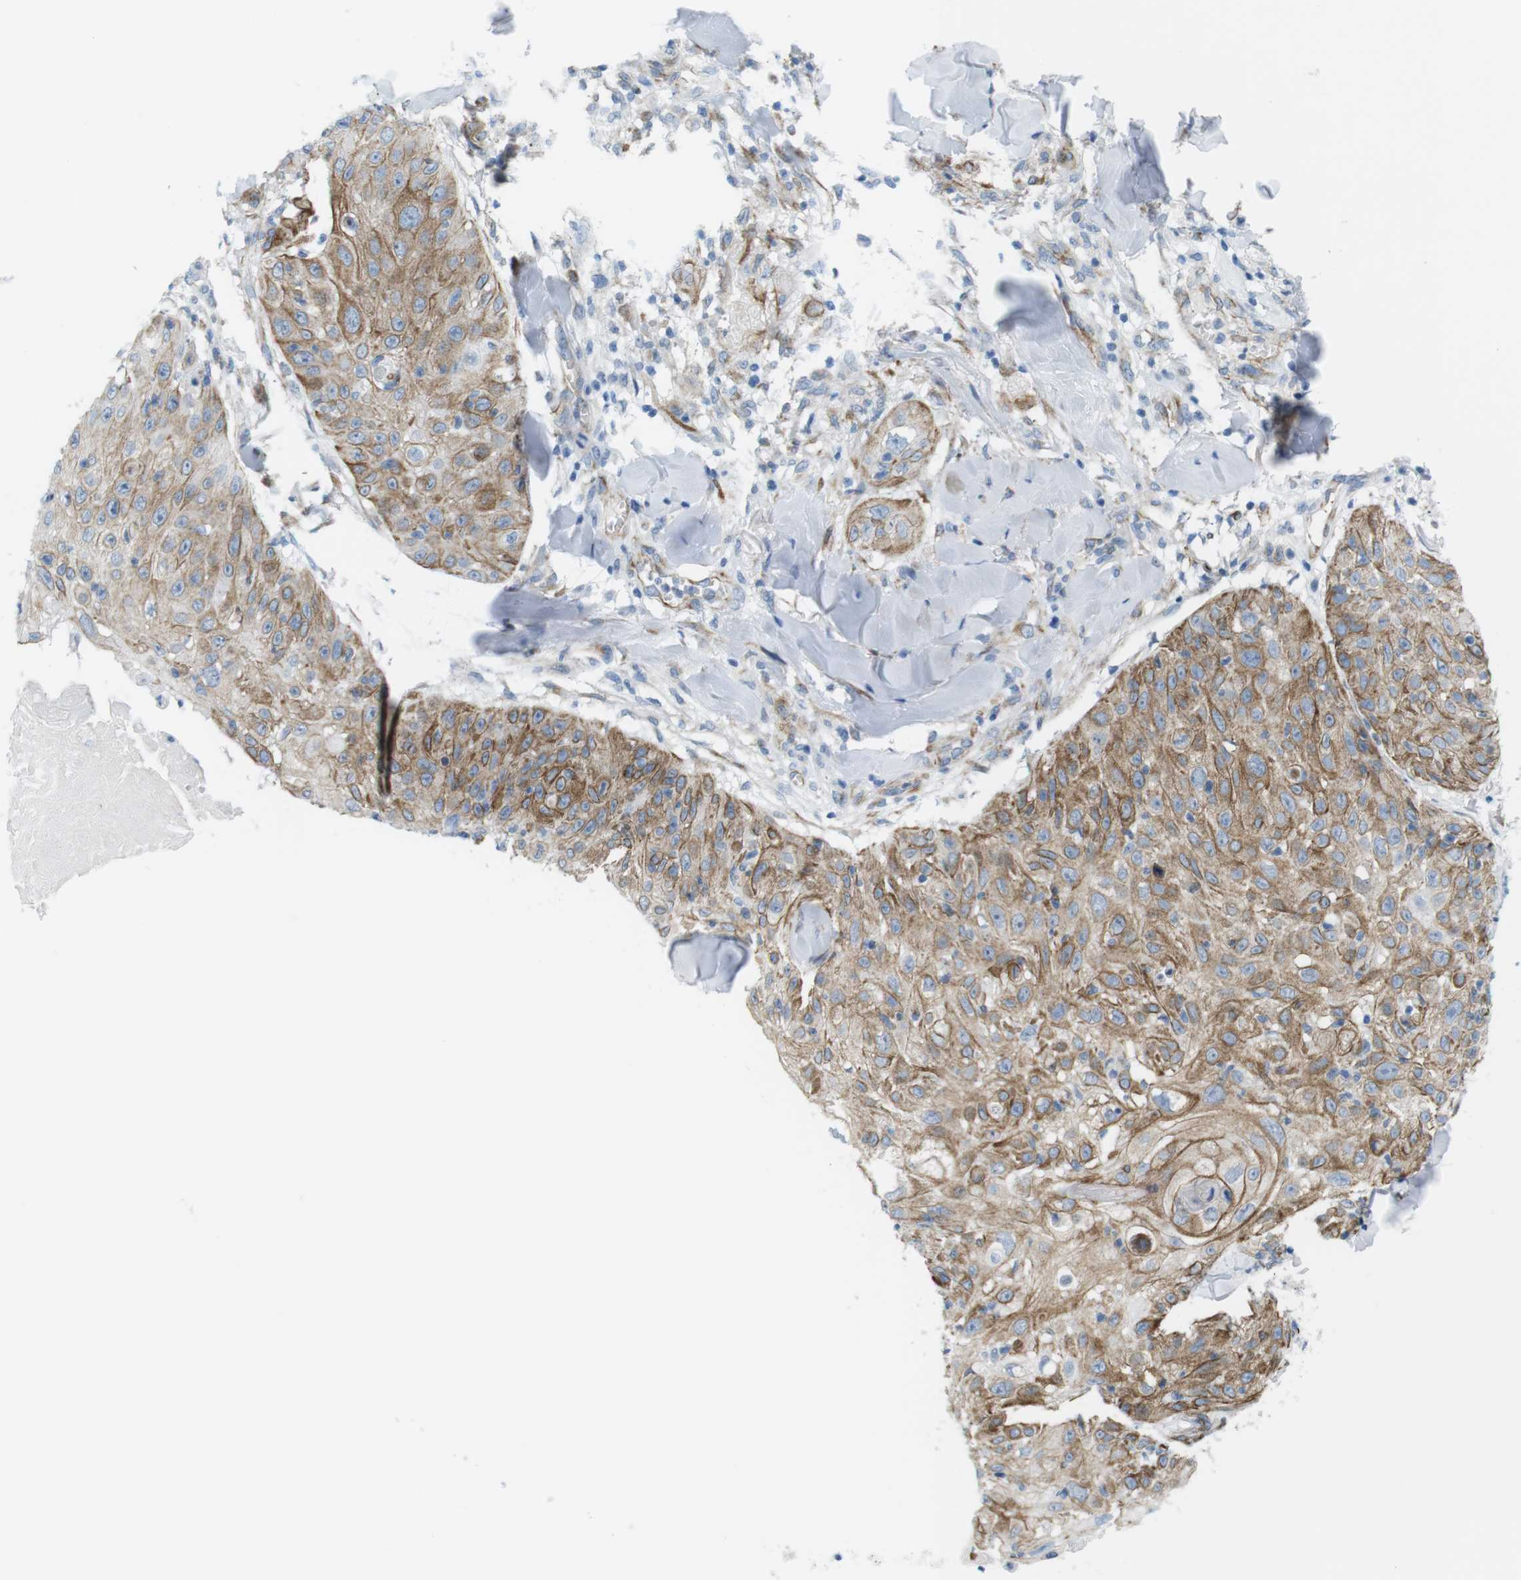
{"staining": {"intensity": "moderate", "quantity": ">75%", "location": "cytoplasmic/membranous"}, "tissue": "skin cancer", "cell_type": "Tumor cells", "image_type": "cancer", "snomed": [{"axis": "morphology", "description": "Squamous cell carcinoma, NOS"}, {"axis": "topography", "description": "Skin"}], "caption": "A high-resolution photomicrograph shows IHC staining of skin squamous cell carcinoma, which demonstrates moderate cytoplasmic/membranous staining in approximately >75% of tumor cells.", "gene": "MYH9", "patient": {"sex": "male", "age": 86}}